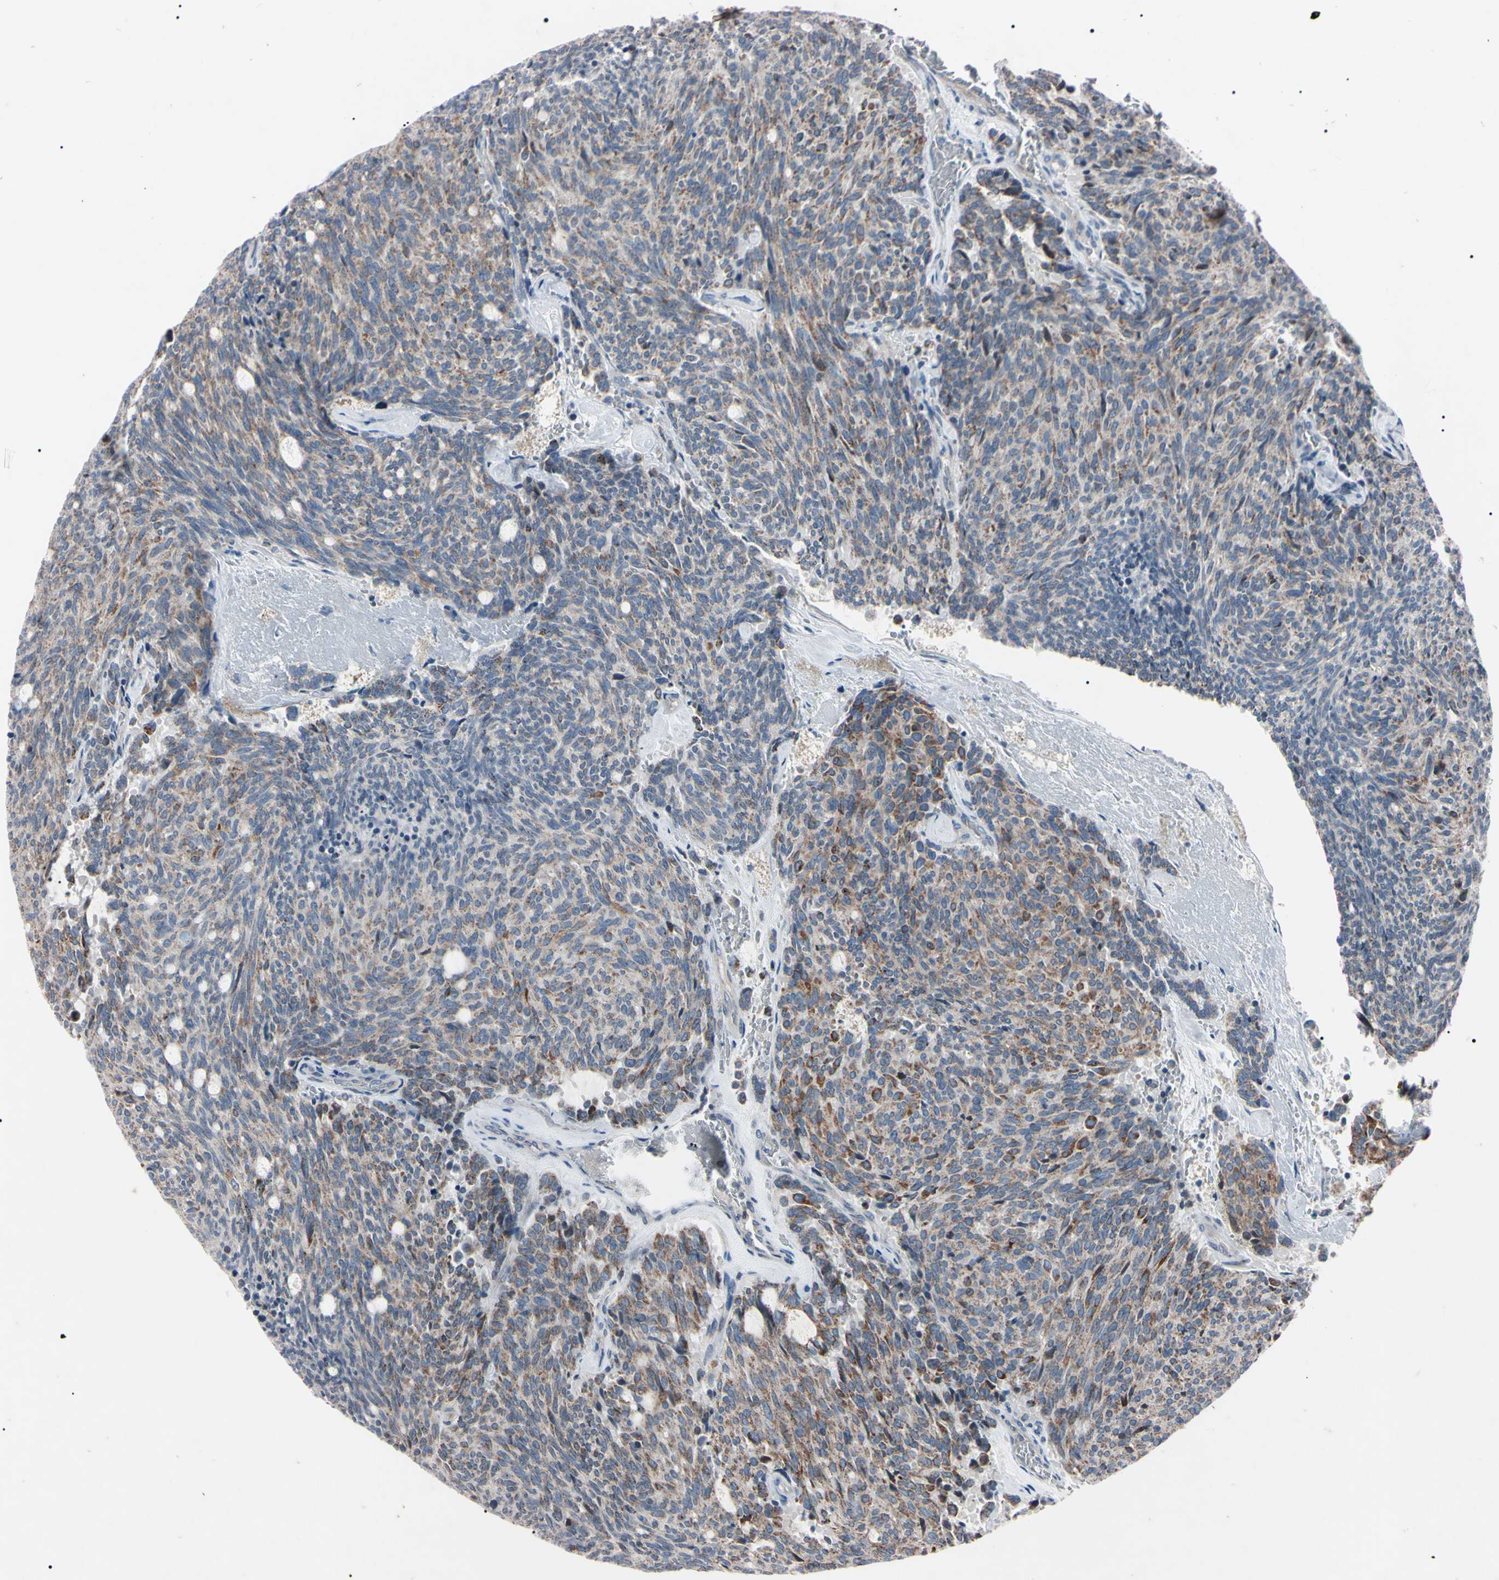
{"staining": {"intensity": "weak", "quantity": "<25%", "location": "cytoplasmic/membranous"}, "tissue": "carcinoid", "cell_type": "Tumor cells", "image_type": "cancer", "snomed": [{"axis": "morphology", "description": "Carcinoid, malignant, NOS"}, {"axis": "topography", "description": "Pancreas"}], "caption": "The histopathology image displays no significant staining in tumor cells of carcinoid (malignant).", "gene": "TNFRSF1A", "patient": {"sex": "female", "age": 54}}